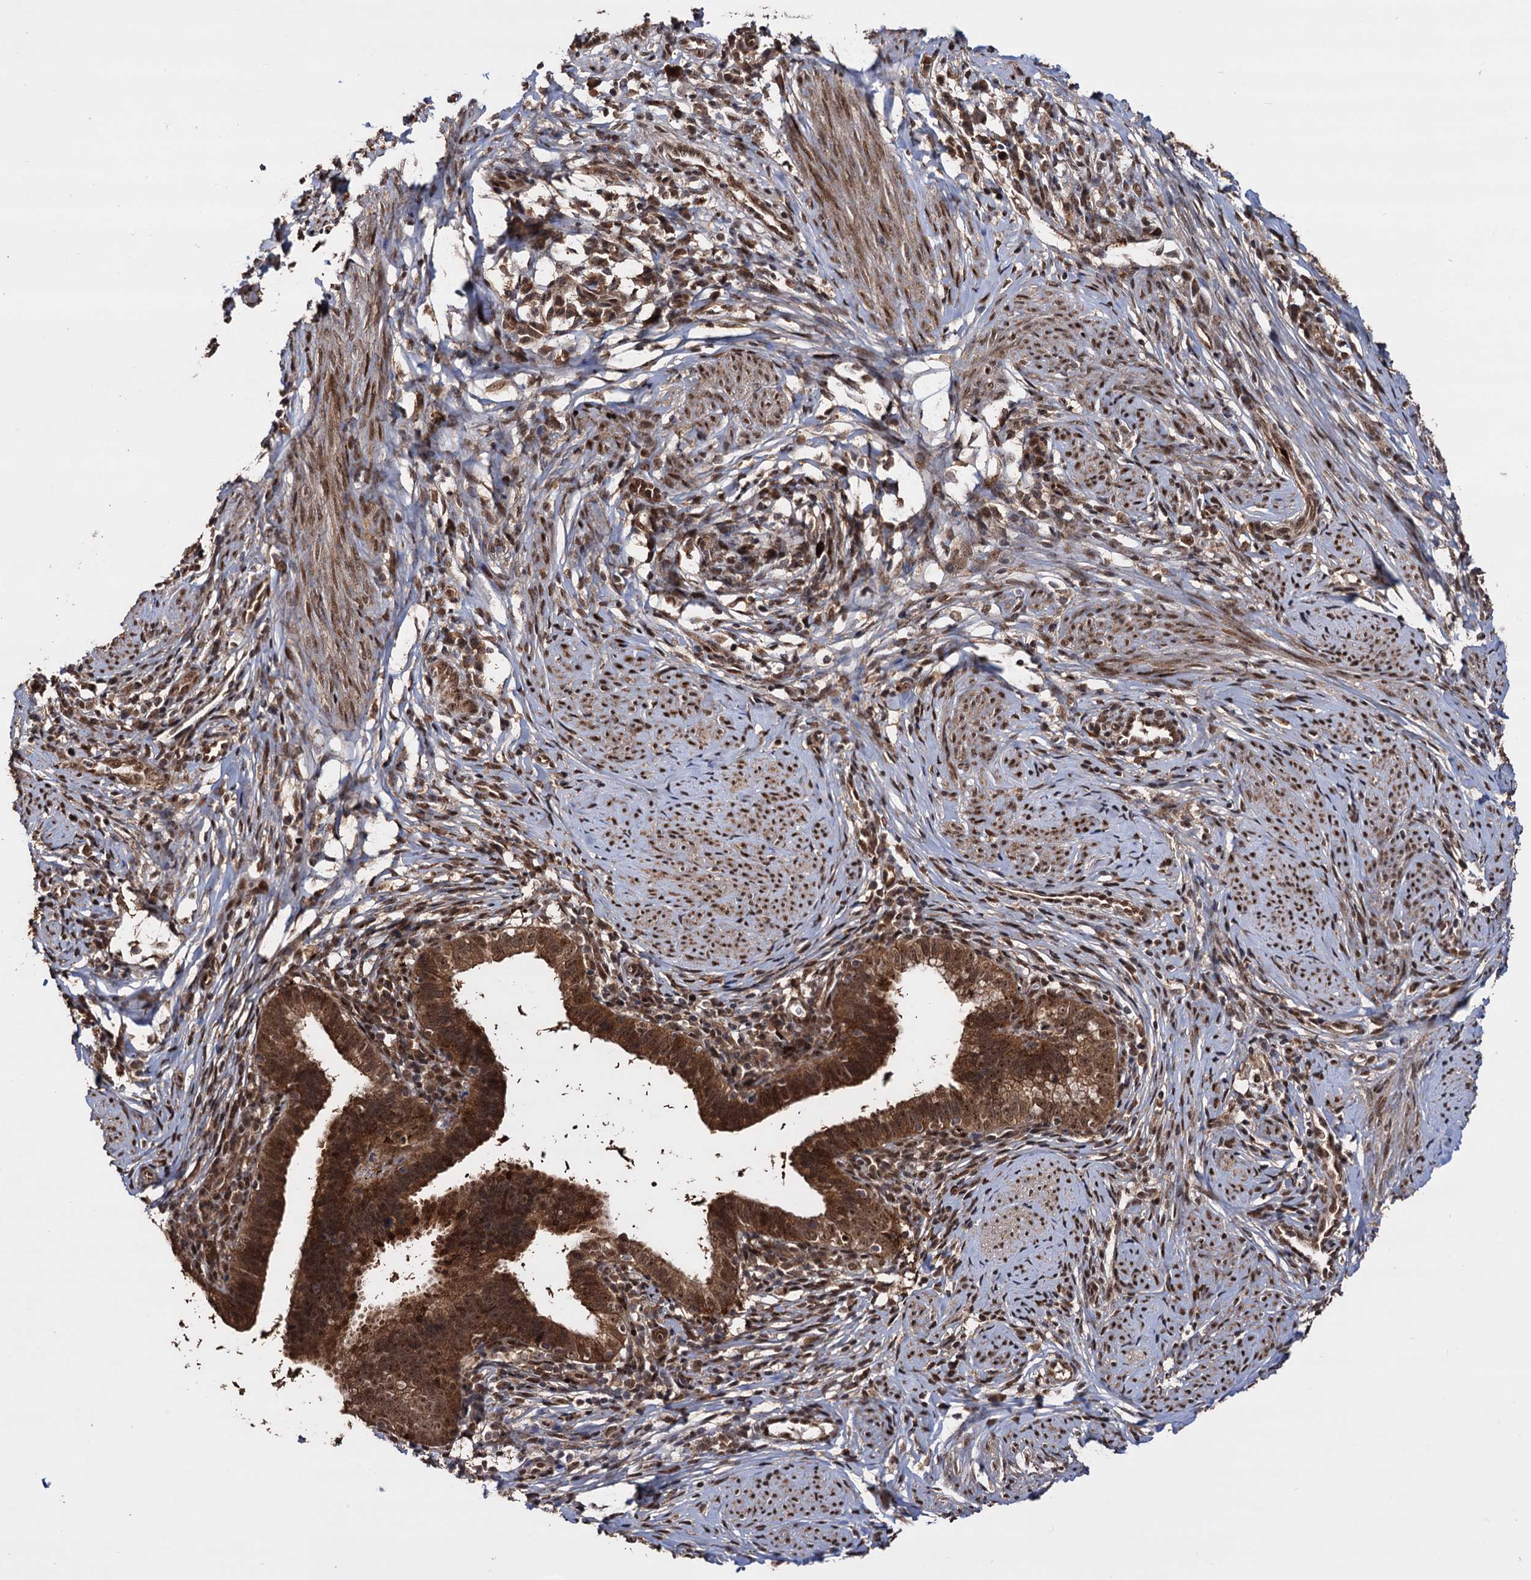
{"staining": {"intensity": "strong", "quantity": ">75%", "location": "cytoplasmic/membranous,nuclear"}, "tissue": "cervical cancer", "cell_type": "Tumor cells", "image_type": "cancer", "snomed": [{"axis": "morphology", "description": "Adenocarcinoma, NOS"}, {"axis": "topography", "description": "Cervix"}], "caption": "Cervical cancer (adenocarcinoma) stained with IHC reveals strong cytoplasmic/membranous and nuclear positivity in about >75% of tumor cells.", "gene": "PIGB", "patient": {"sex": "female", "age": 36}}